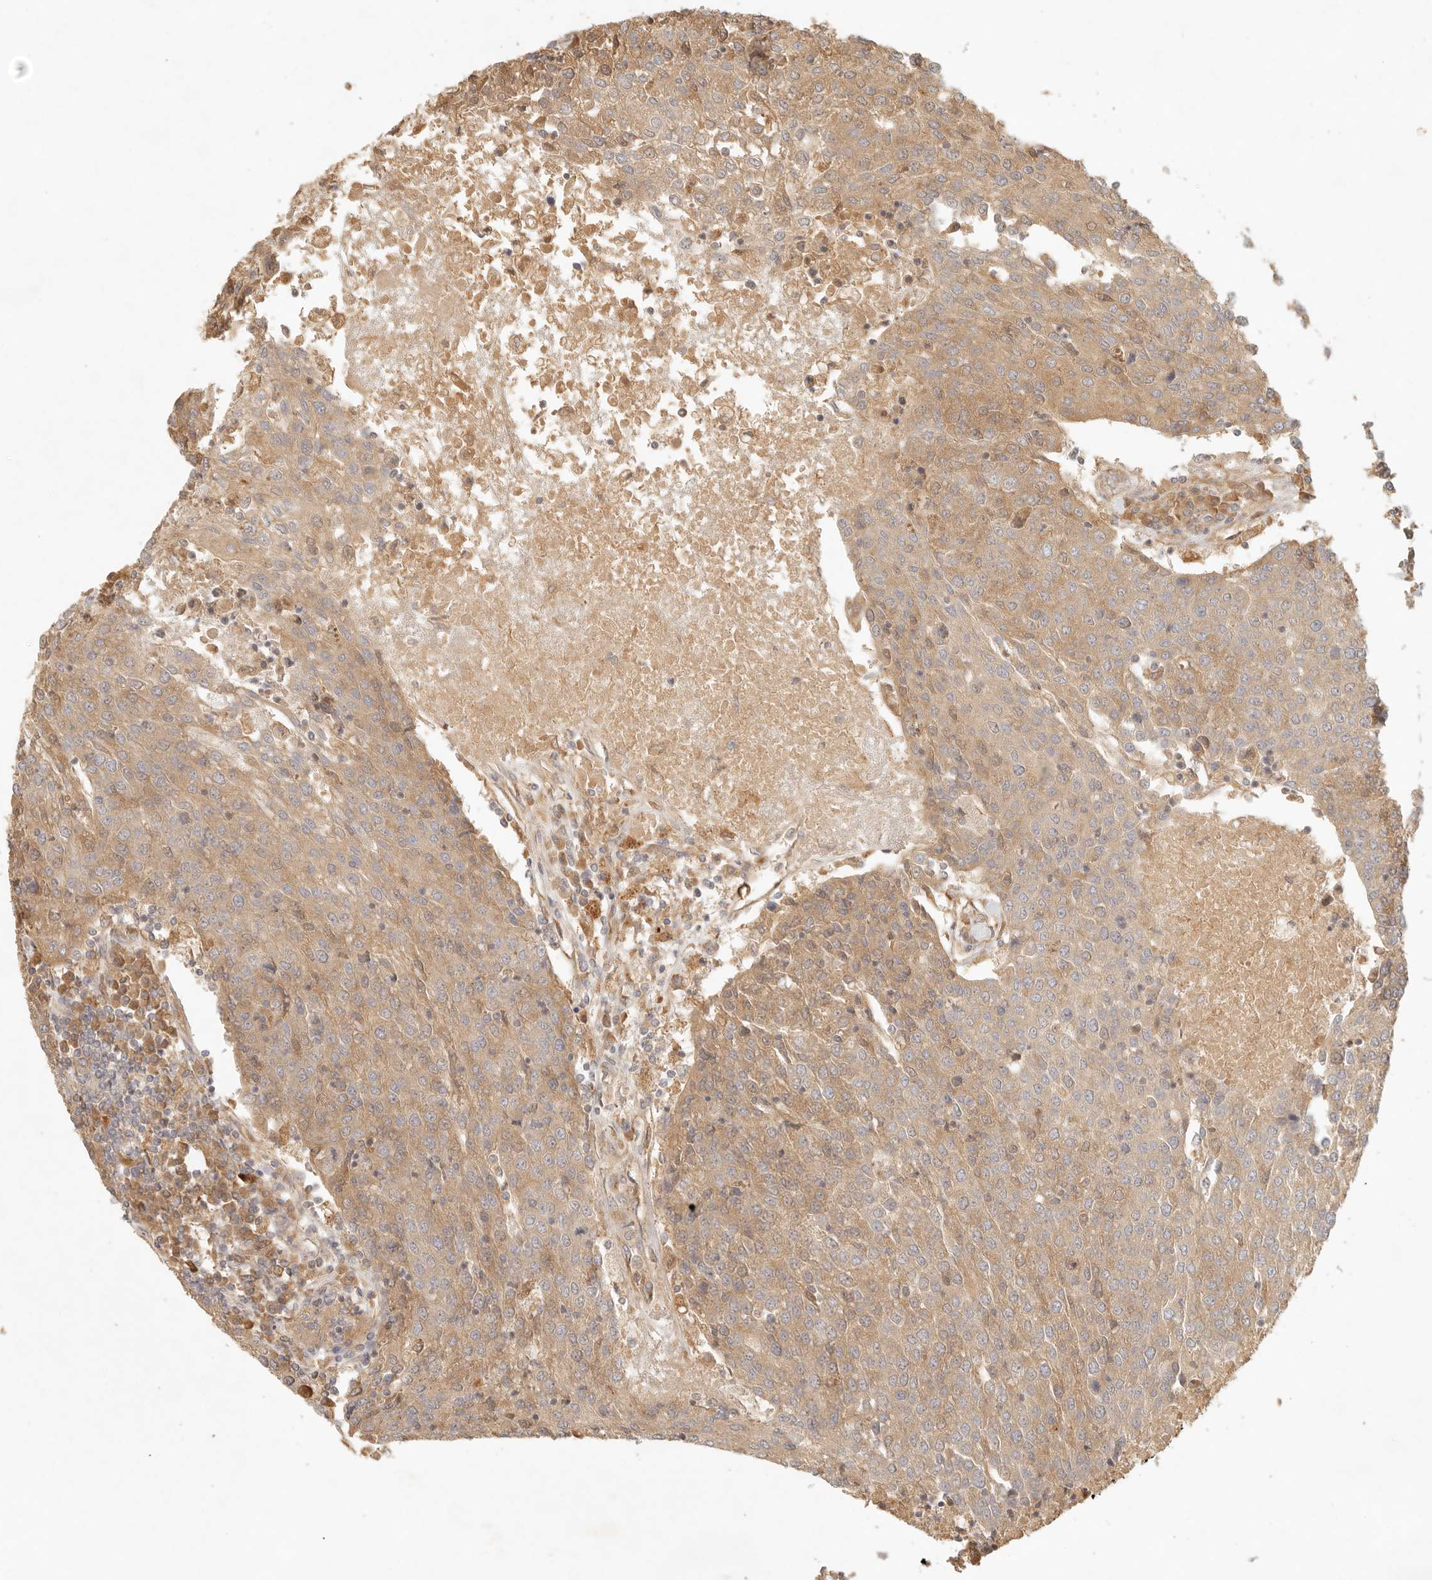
{"staining": {"intensity": "moderate", "quantity": ">75%", "location": "cytoplasmic/membranous"}, "tissue": "urothelial cancer", "cell_type": "Tumor cells", "image_type": "cancer", "snomed": [{"axis": "morphology", "description": "Urothelial carcinoma, High grade"}, {"axis": "topography", "description": "Urinary bladder"}], "caption": "Urothelial cancer tissue displays moderate cytoplasmic/membranous expression in about >75% of tumor cells The staining was performed using DAB (3,3'-diaminobenzidine), with brown indicating positive protein expression. Nuclei are stained blue with hematoxylin.", "gene": "ANKRD61", "patient": {"sex": "female", "age": 85}}